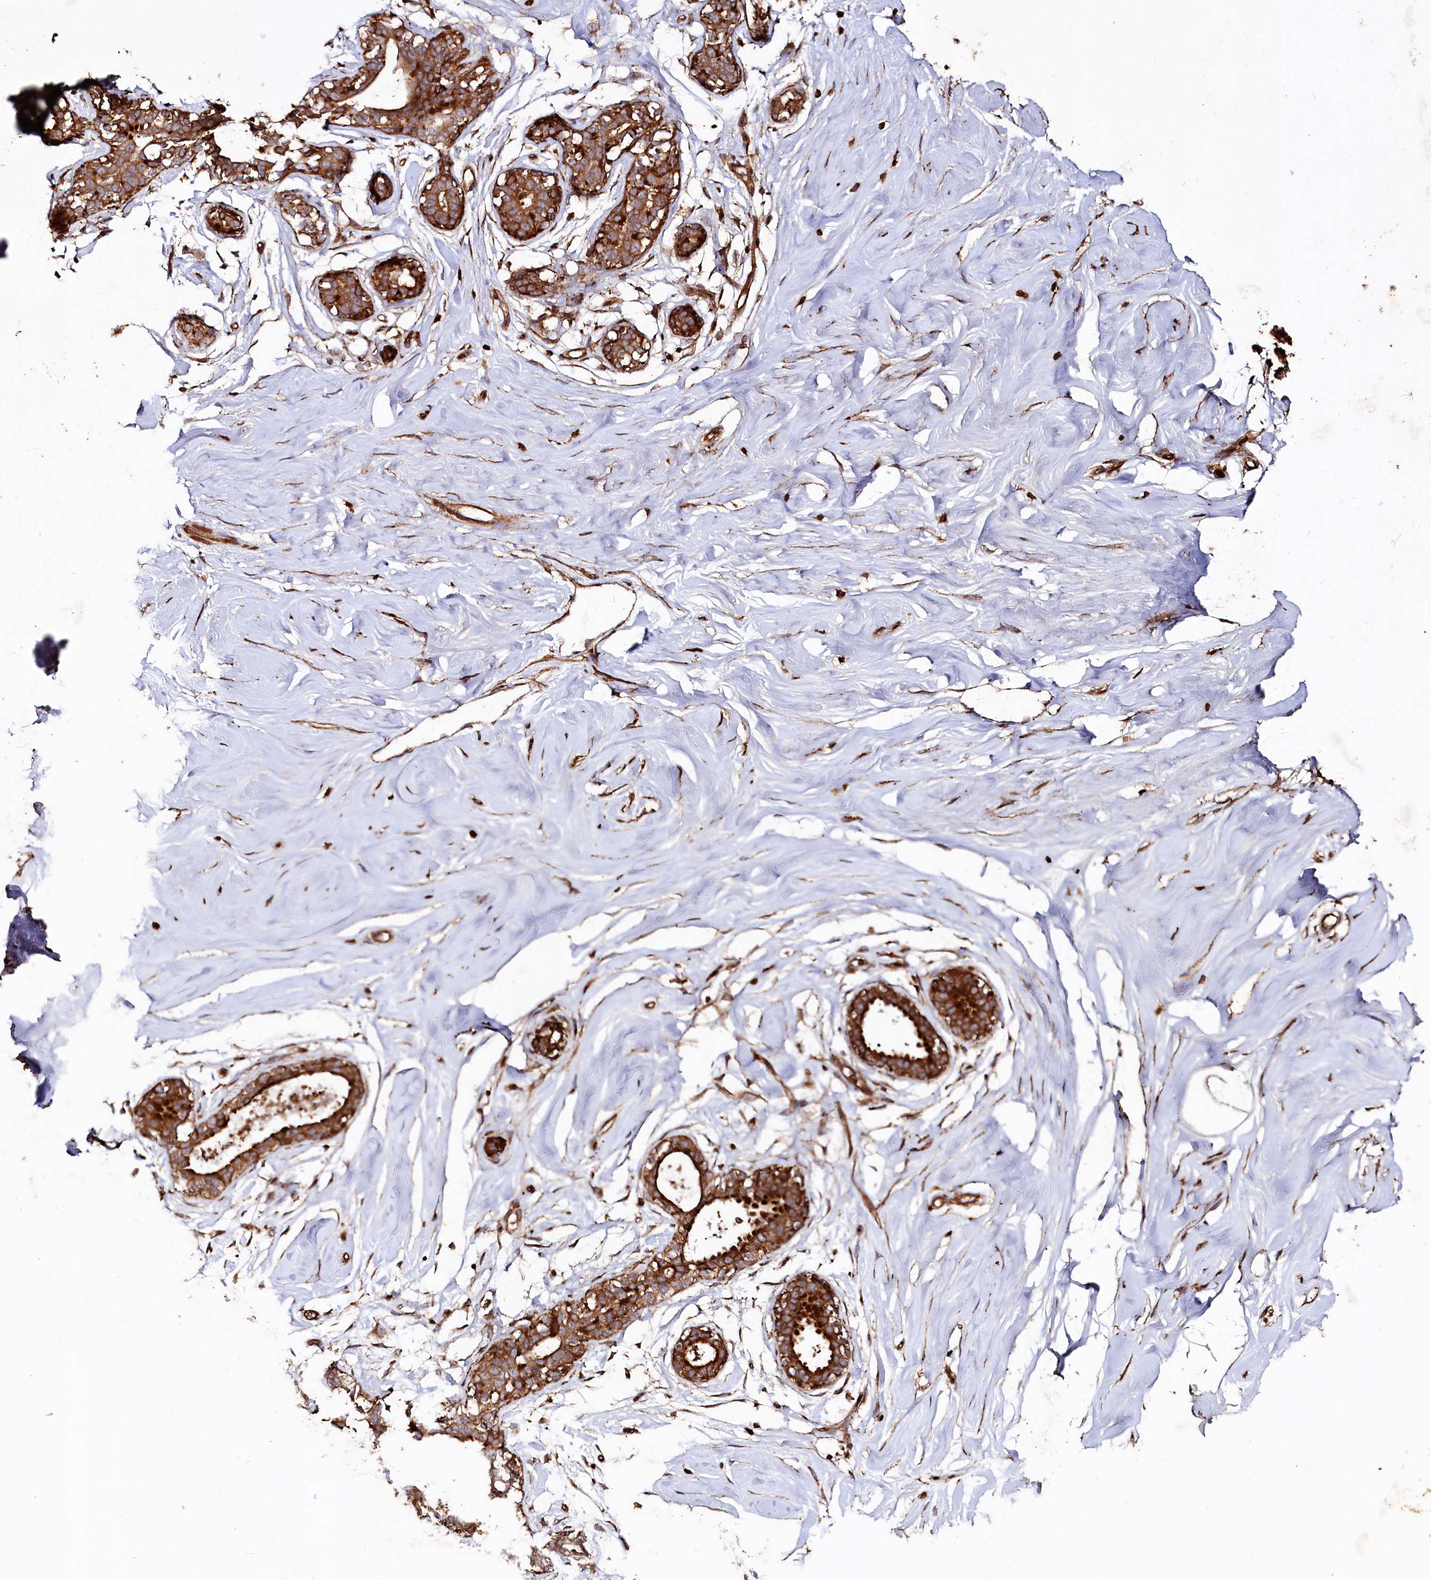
{"staining": {"intensity": "strong", "quantity": ">75%", "location": "cytoplasmic/membranous"}, "tissue": "breast", "cell_type": "Adipocytes", "image_type": "normal", "snomed": [{"axis": "morphology", "description": "Normal tissue, NOS"}, {"axis": "morphology", "description": "Adenoma, NOS"}, {"axis": "topography", "description": "Breast"}], "caption": "Adipocytes exhibit high levels of strong cytoplasmic/membranous positivity in approximately >75% of cells in benign breast. The staining was performed using DAB, with brown indicating positive protein expression. Nuclei are stained blue with hematoxylin.", "gene": "WDR73", "patient": {"sex": "female", "age": 23}}